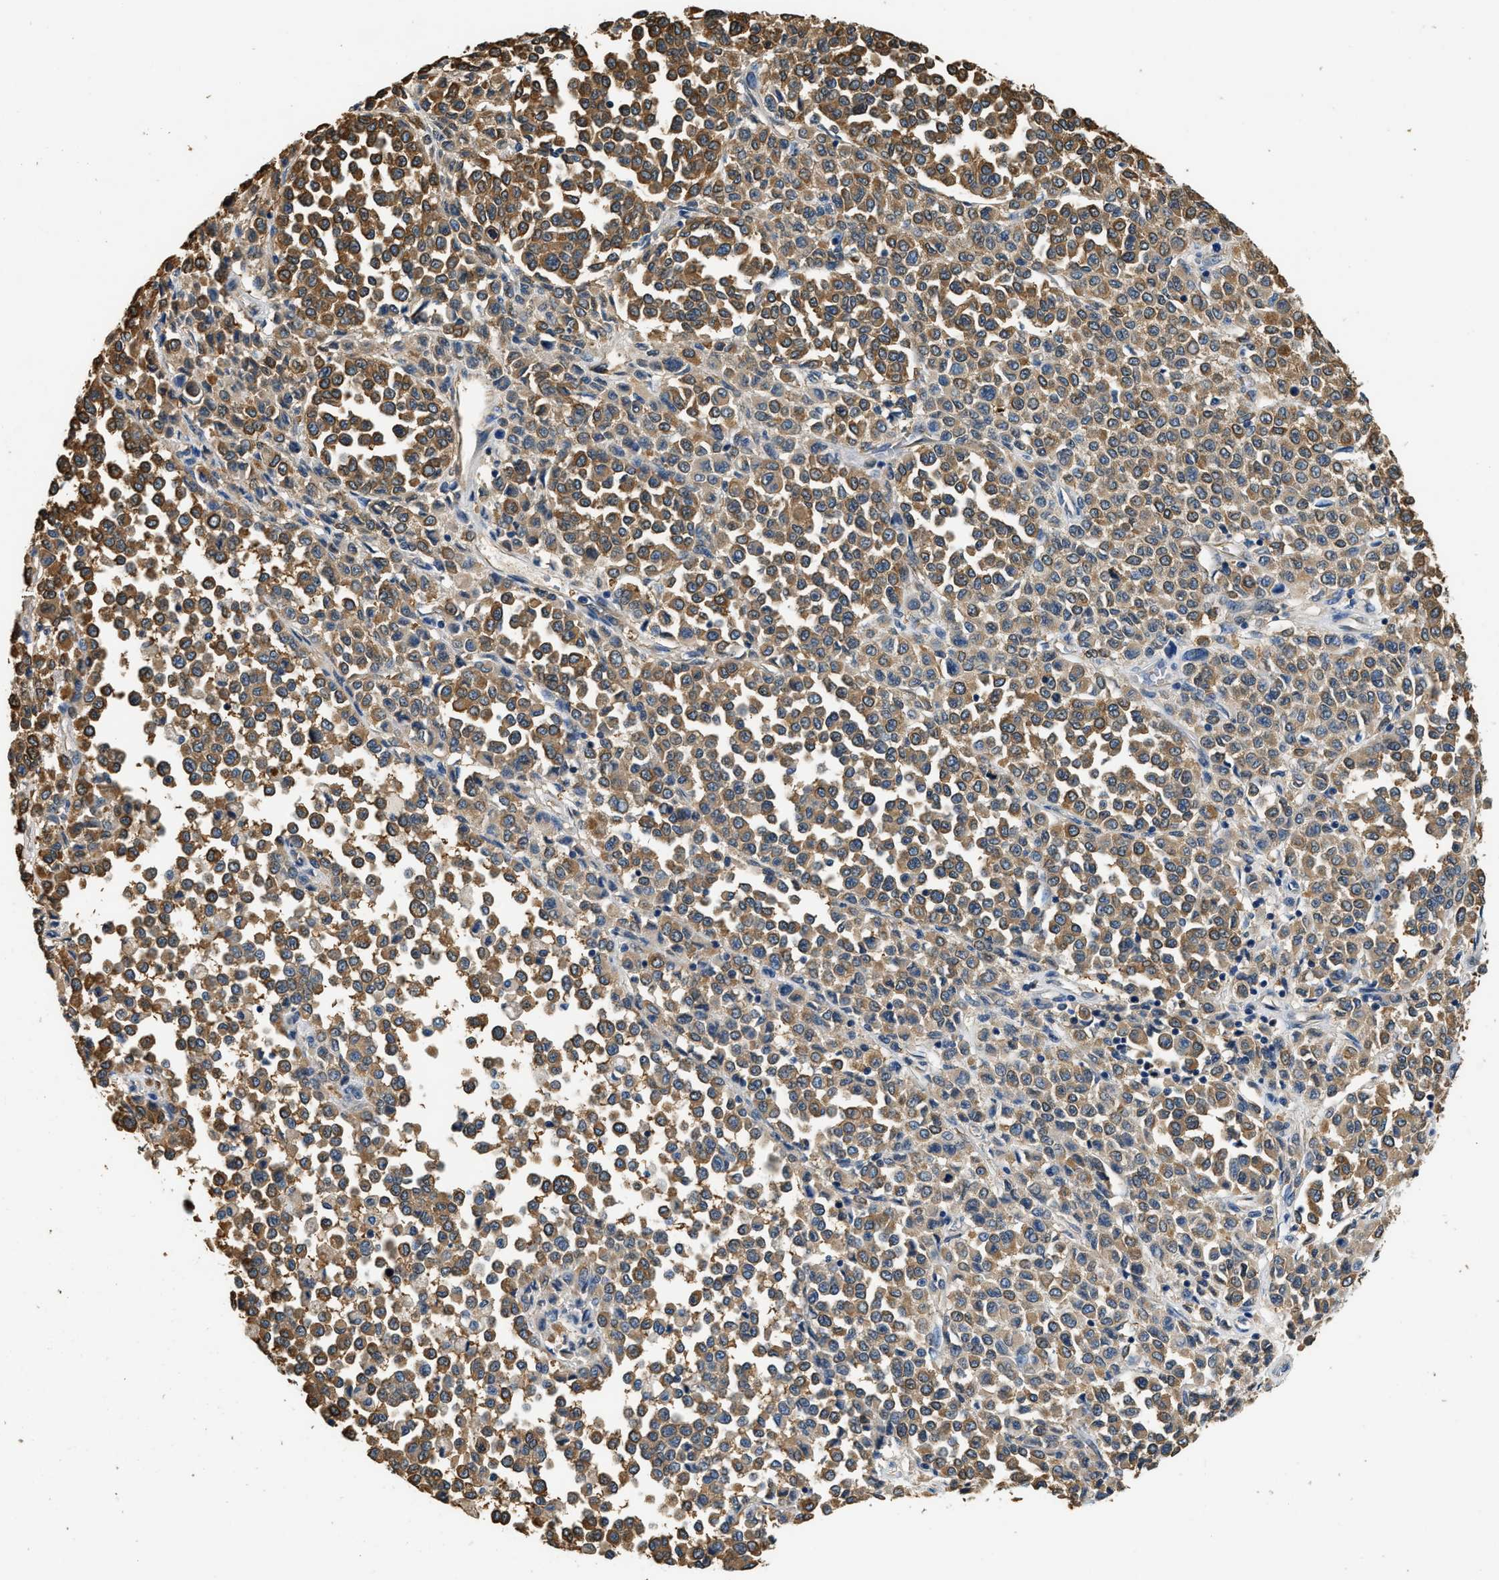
{"staining": {"intensity": "moderate", "quantity": ">75%", "location": "cytoplasmic/membranous"}, "tissue": "melanoma", "cell_type": "Tumor cells", "image_type": "cancer", "snomed": [{"axis": "morphology", "description": "Malignant melanoma, Metastatic site"}, {"axis": "topography", "description": "Pancreas"}], "caption": "Immunohistochemical staining of malignant melanoma (metastatic site) reveals medium levels of moderate cytoplasmic/membranous protein staining in about >75% of tumor cells. (DAB (3,3'-diaminobenzidine) IHC, brown staining for protein, blue staining for nuclei).", "gene": "PPP2R1B", "patient": {"sex": "female", "age": 30}}